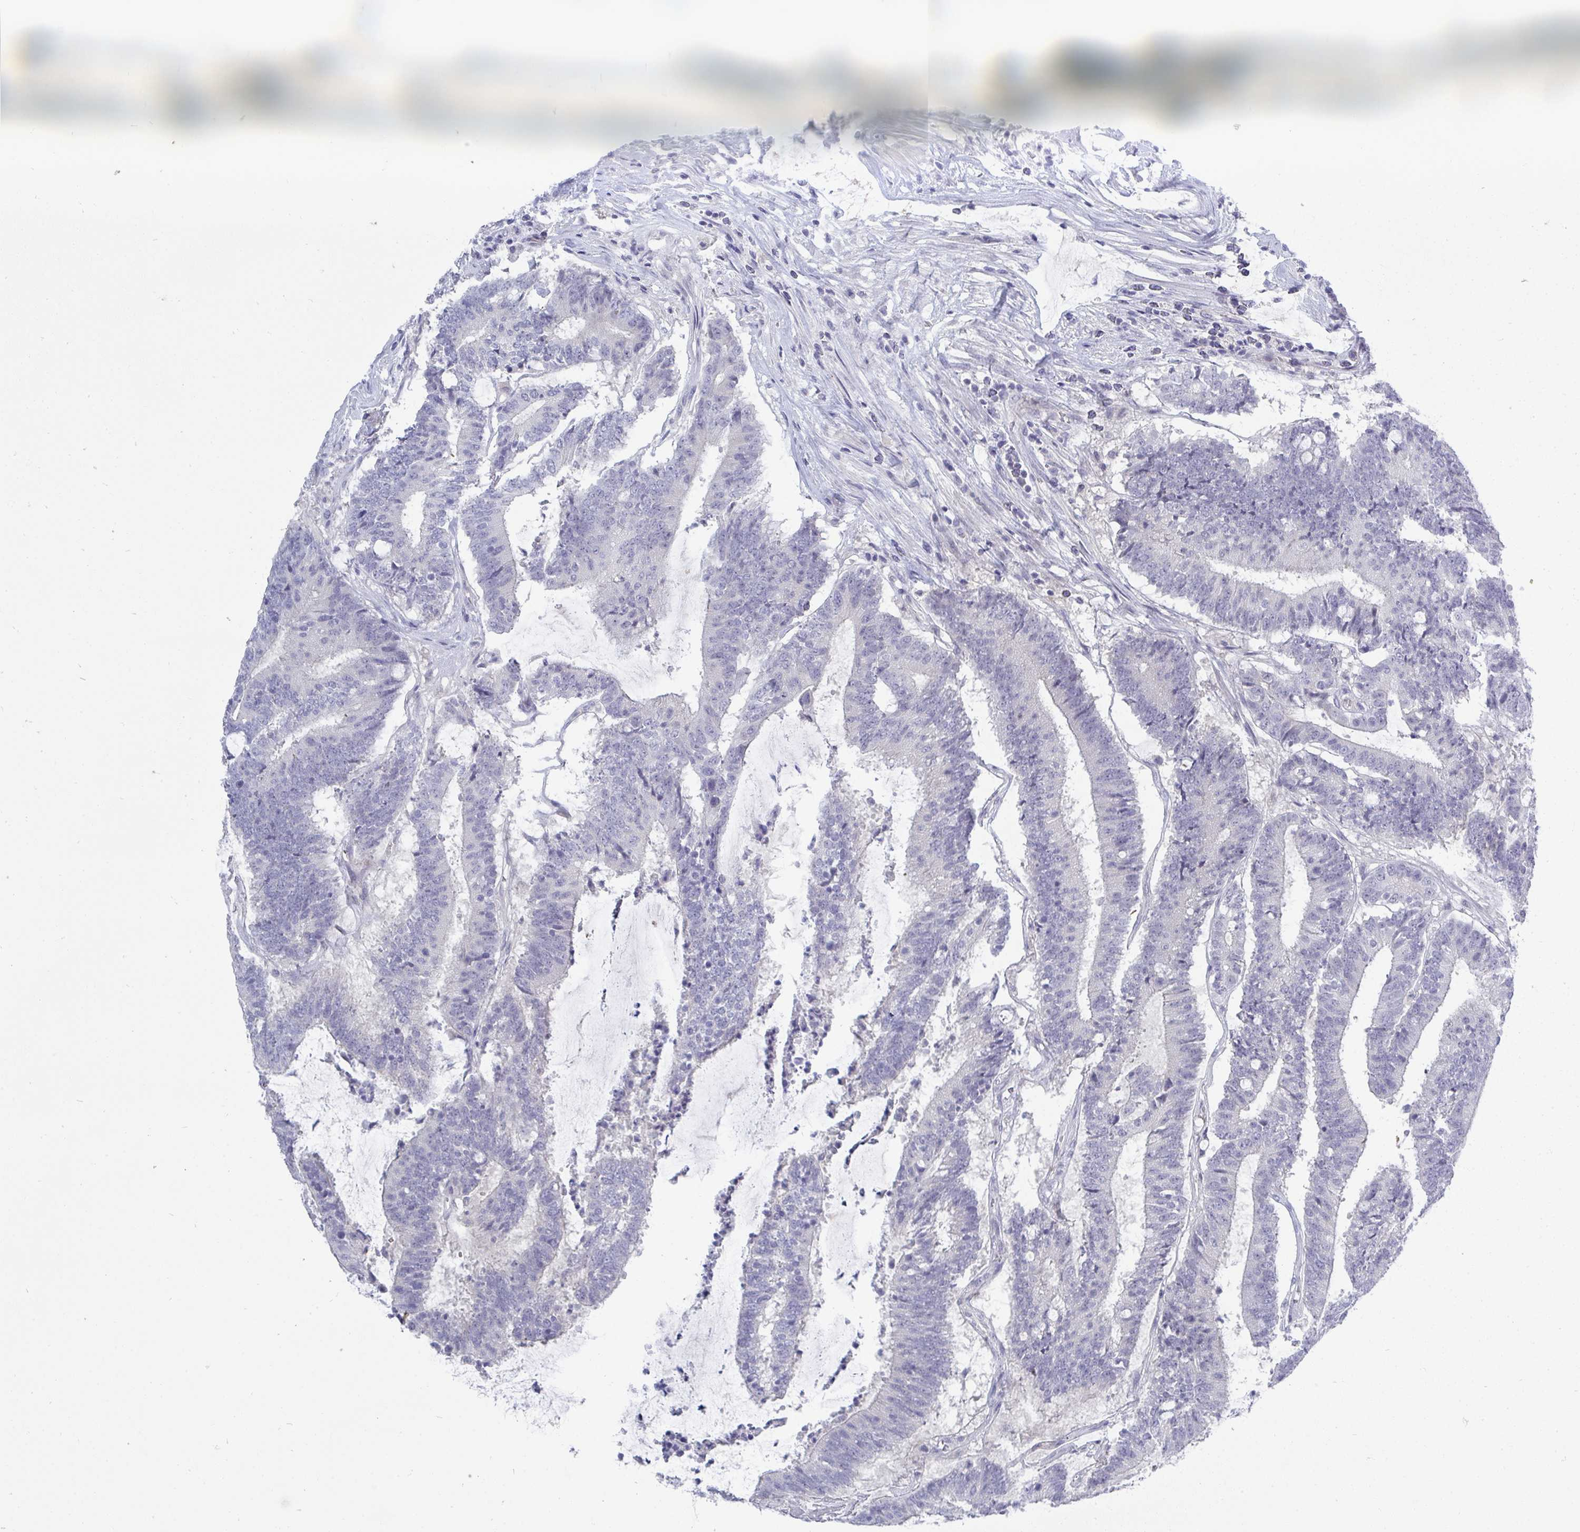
{"staining": {"intensity": "negative", "quantity": "none", "location": "none"}, "tissue": "colorectal cancer", "cell_type": "Tumor cells", "image_type": "cancer", "snomed": [{"axis": "morphology", "description": "Adenocarcinoma, NOS"}, {"axis": "topography", "description": "Colon"}], "caption": "Human adenocarcinoma (colorectal) stained for a protein using immunohistochemistry shows no positivity in tumor cells.", "gene": "TMEM82", "patient": {"sex": "female", "age": 43}}